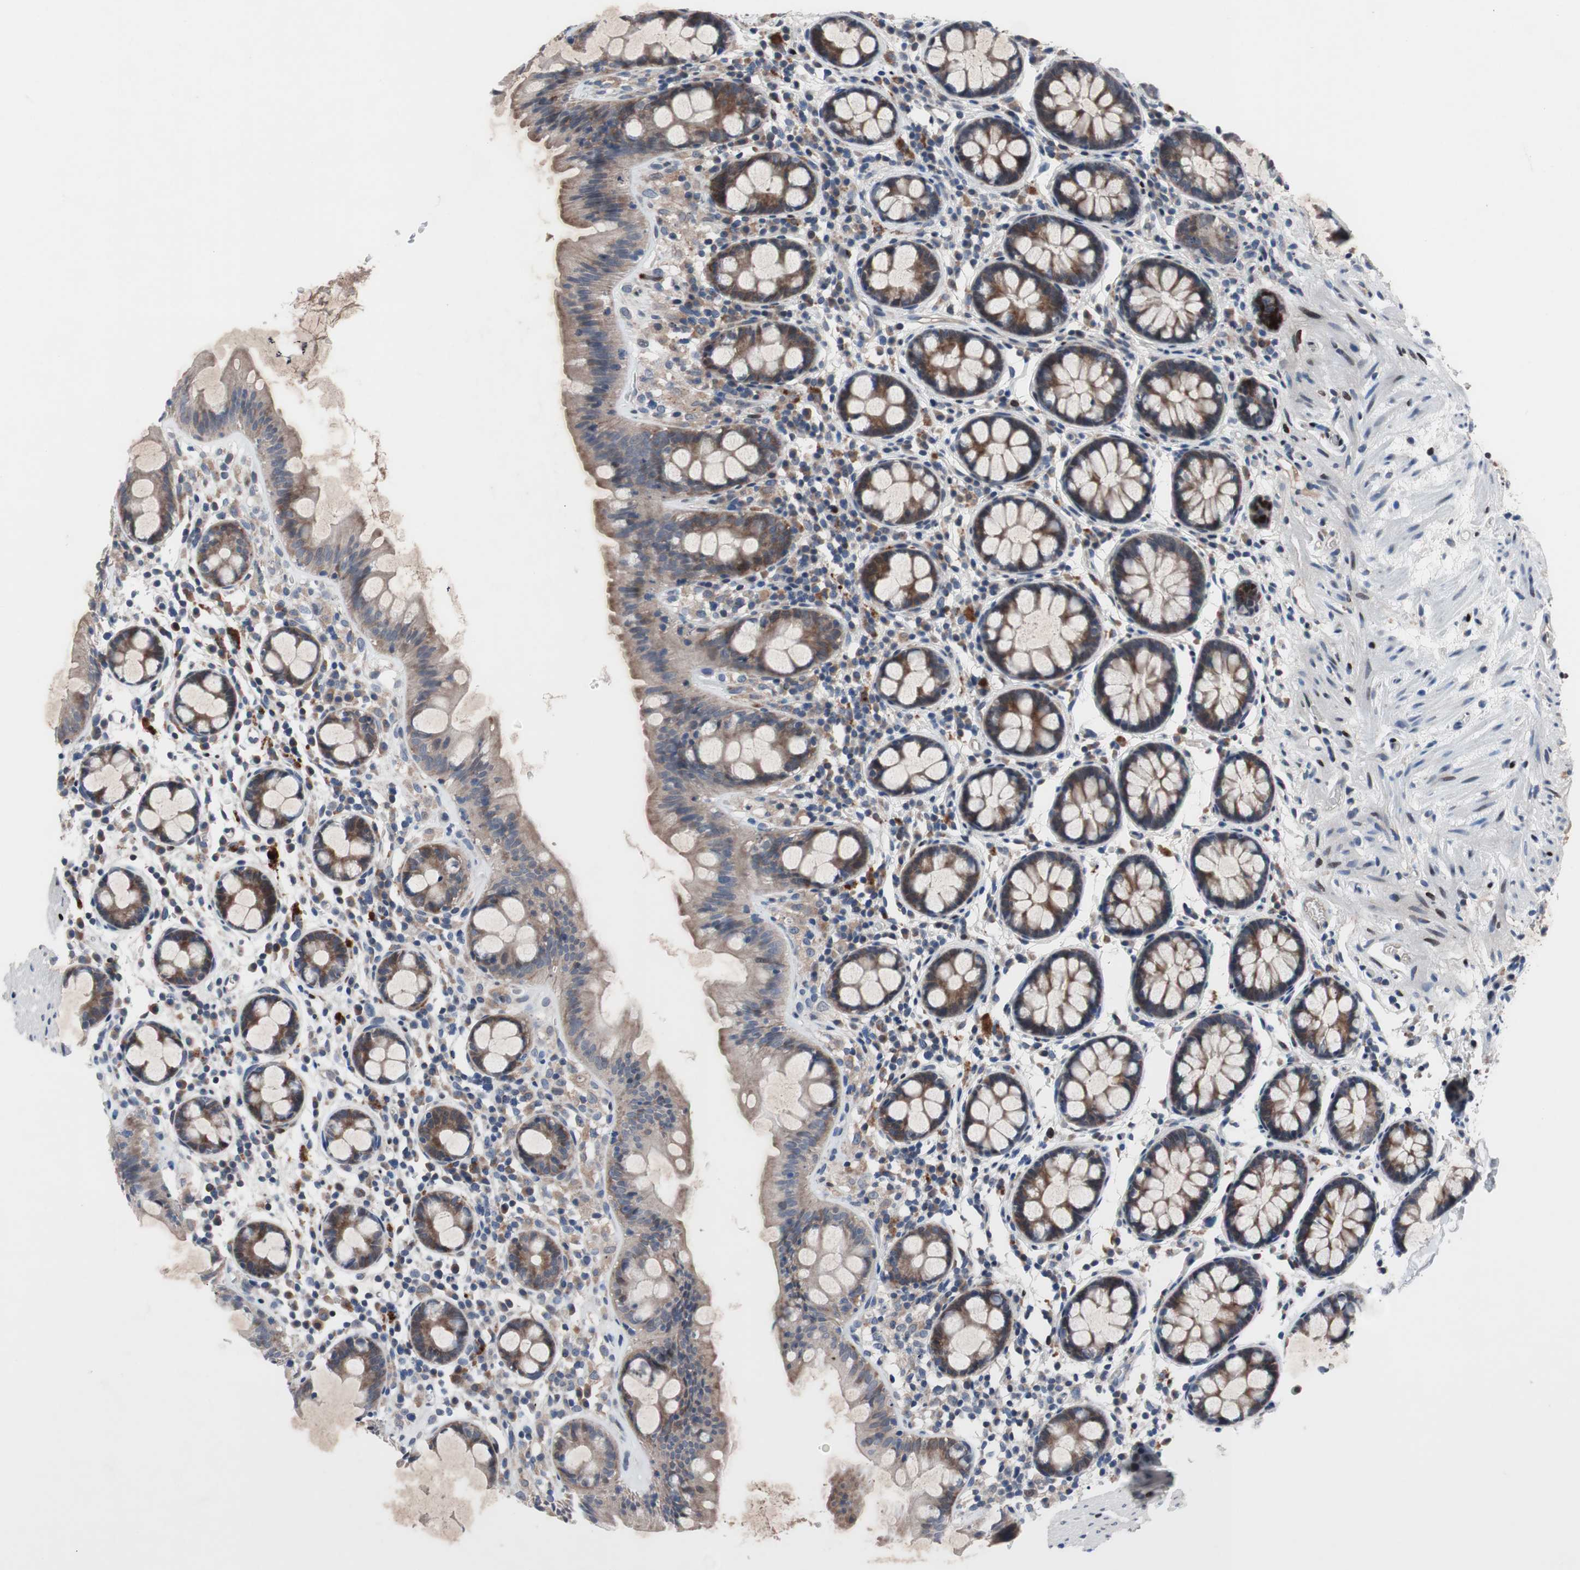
{"staining": {"intensity": "weak", "quantity": "25%-75%", "location": "cytoplasmic/membranous"}, "tissue": "colon", "cell_type": "Endothelial cells", "image_type": "normal", "snomed": [{"axis": "morphology", "description": "Normal tissue, NOS"}, {"axis": "topography", "description": "Colon"}], "caption": "A histopathology image of colon stained for a protein reveals weak cytoplasmic/membranous brown staining in endothelial cells. The staining was performed using DAB to visualize the protein expression in brown, while the nuclei were stained in blue with hematoxylin (Magnification: 20x).", "gene": "MUTYH", "patient": {"sex": "female", "age": 80}}